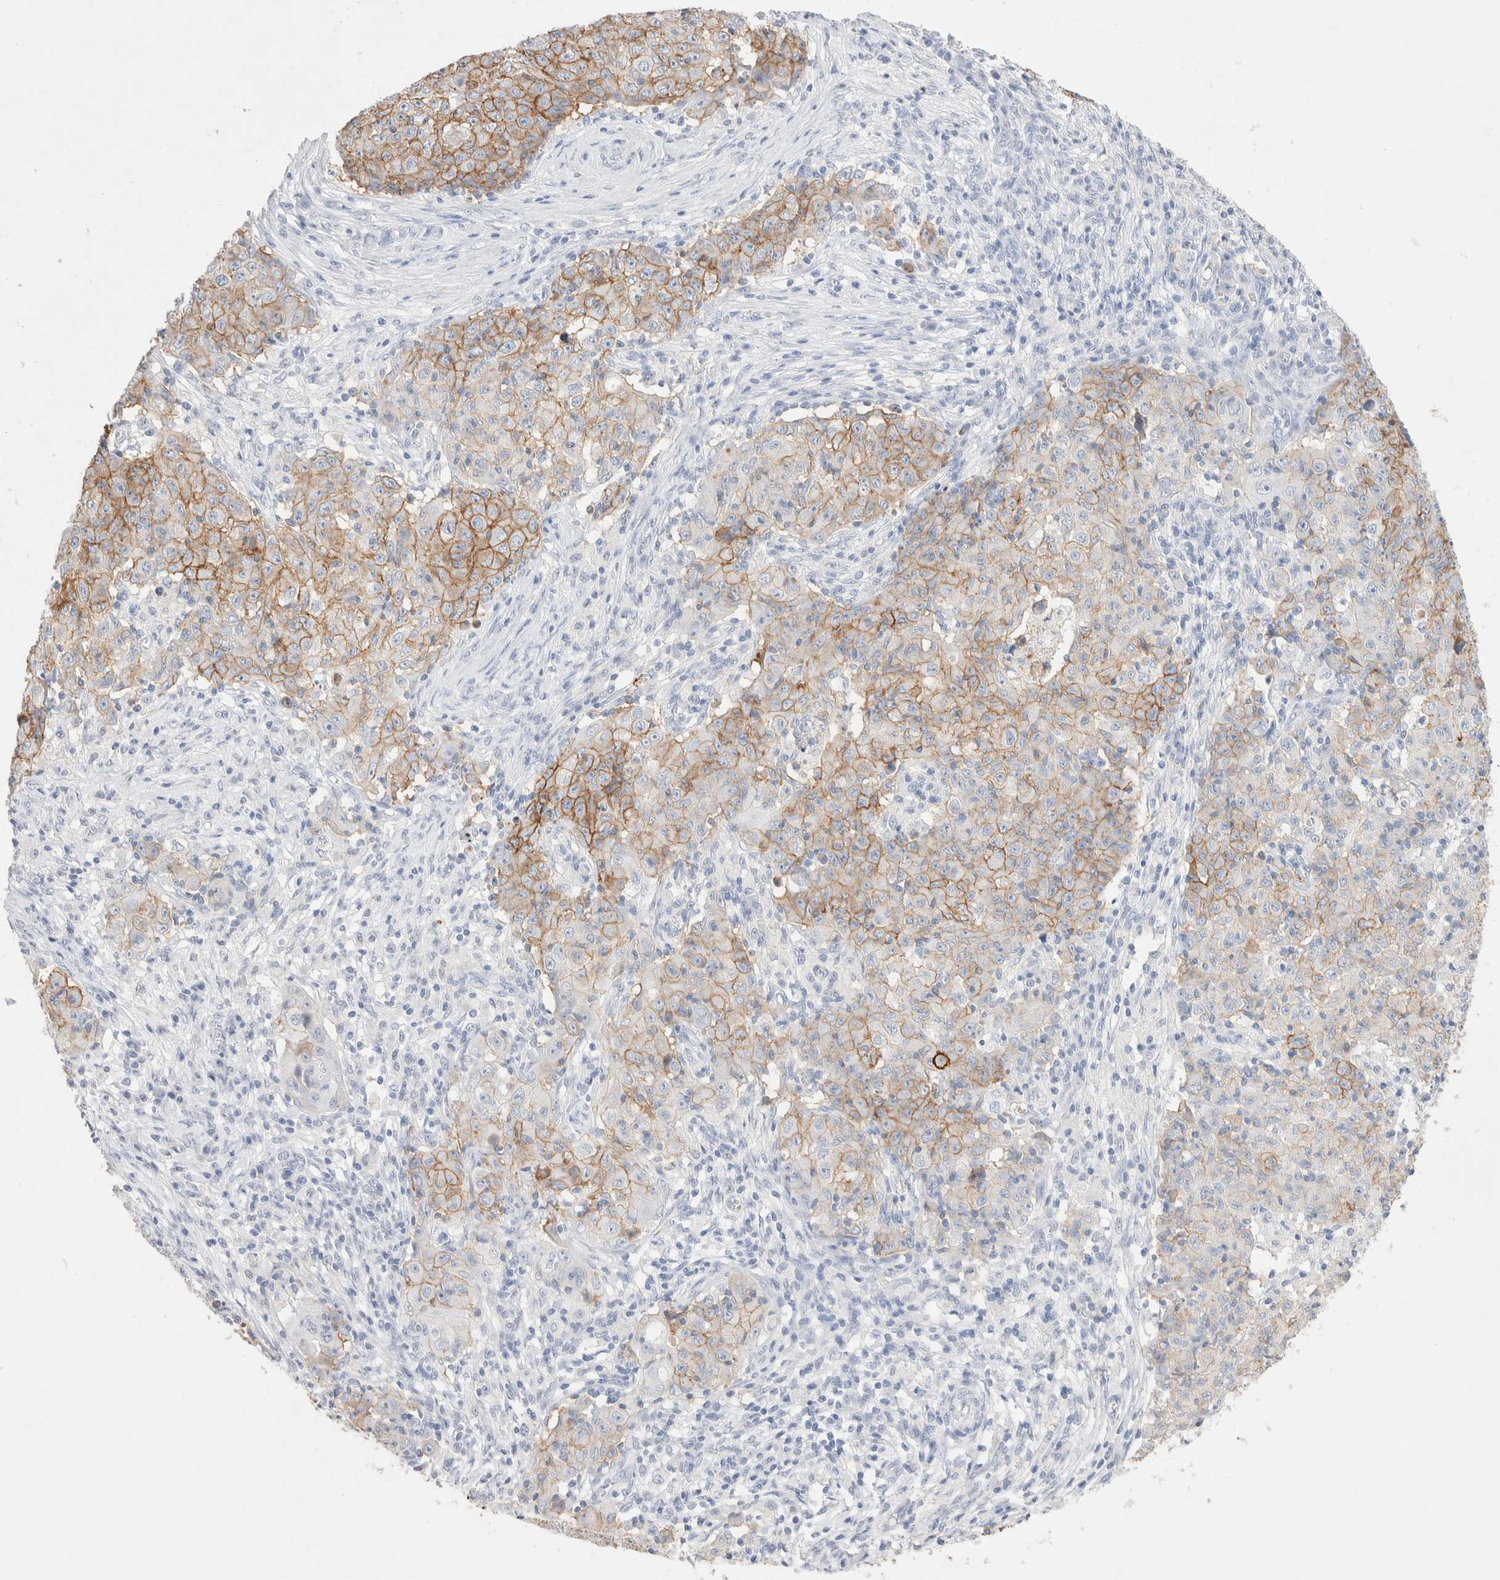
{"staining": {"intensity": "moderate", "quantity": ">75%", "location": "cytoplasmic/membranous"}, "tissue": "ovarian cancer", "cell_type": "Tumor cells", "image_type": "cancer", "snomed": [{"axis": "morphology", "description": "Carcinoma, endometroid"}, {"axis": "topography", "description": "Ovary"}], "caption": "Immunohistochemical staining of human ovarian endometroid carcinoma displays moderate cytoplasmic/membranous protein staining in approximately >75% of tumor cells.", "gene": "EPCAM", "patient": {"sex": "female", "age": 42}}